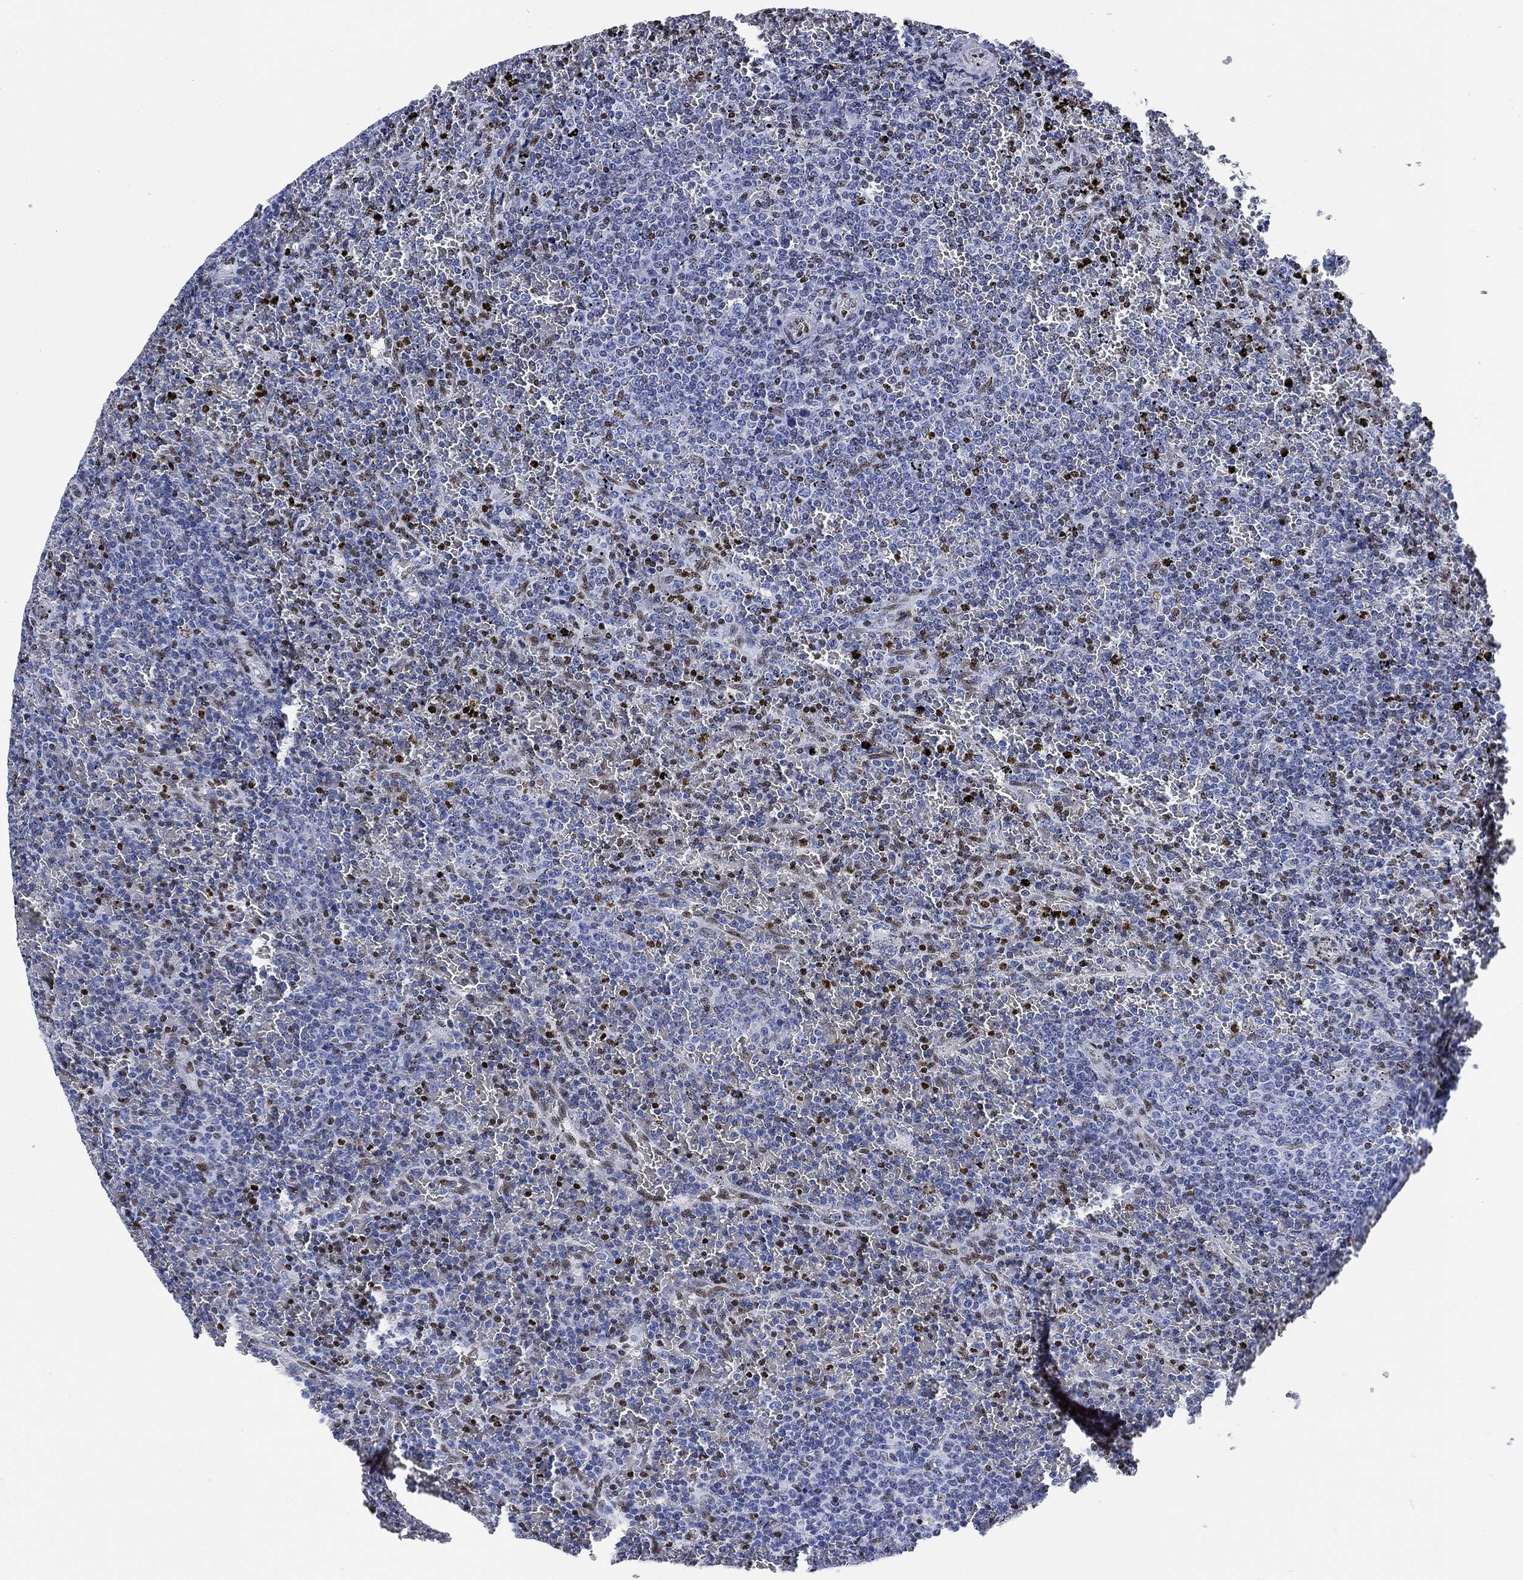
{"staining": {"intensity": "moderate", "quantity": "<25%", "location": "nuclear"}, "tissue": "lymphoma", "cell_type": "Tumor cells", "image_type": "cancer", "snomed": [{"axis": "morphology", "description": "Malignant lymphoma, non-Hodgkin's type, Low grade"}, {"axis": "topography", "description": "Spleen"}], "caption": "Protein expression analysis of lymphoma shows moderate nuclear expression in approximately <25% of tumor cells.", "gene": "H1-10", "patient": {"sex": "female", "age": 77}}